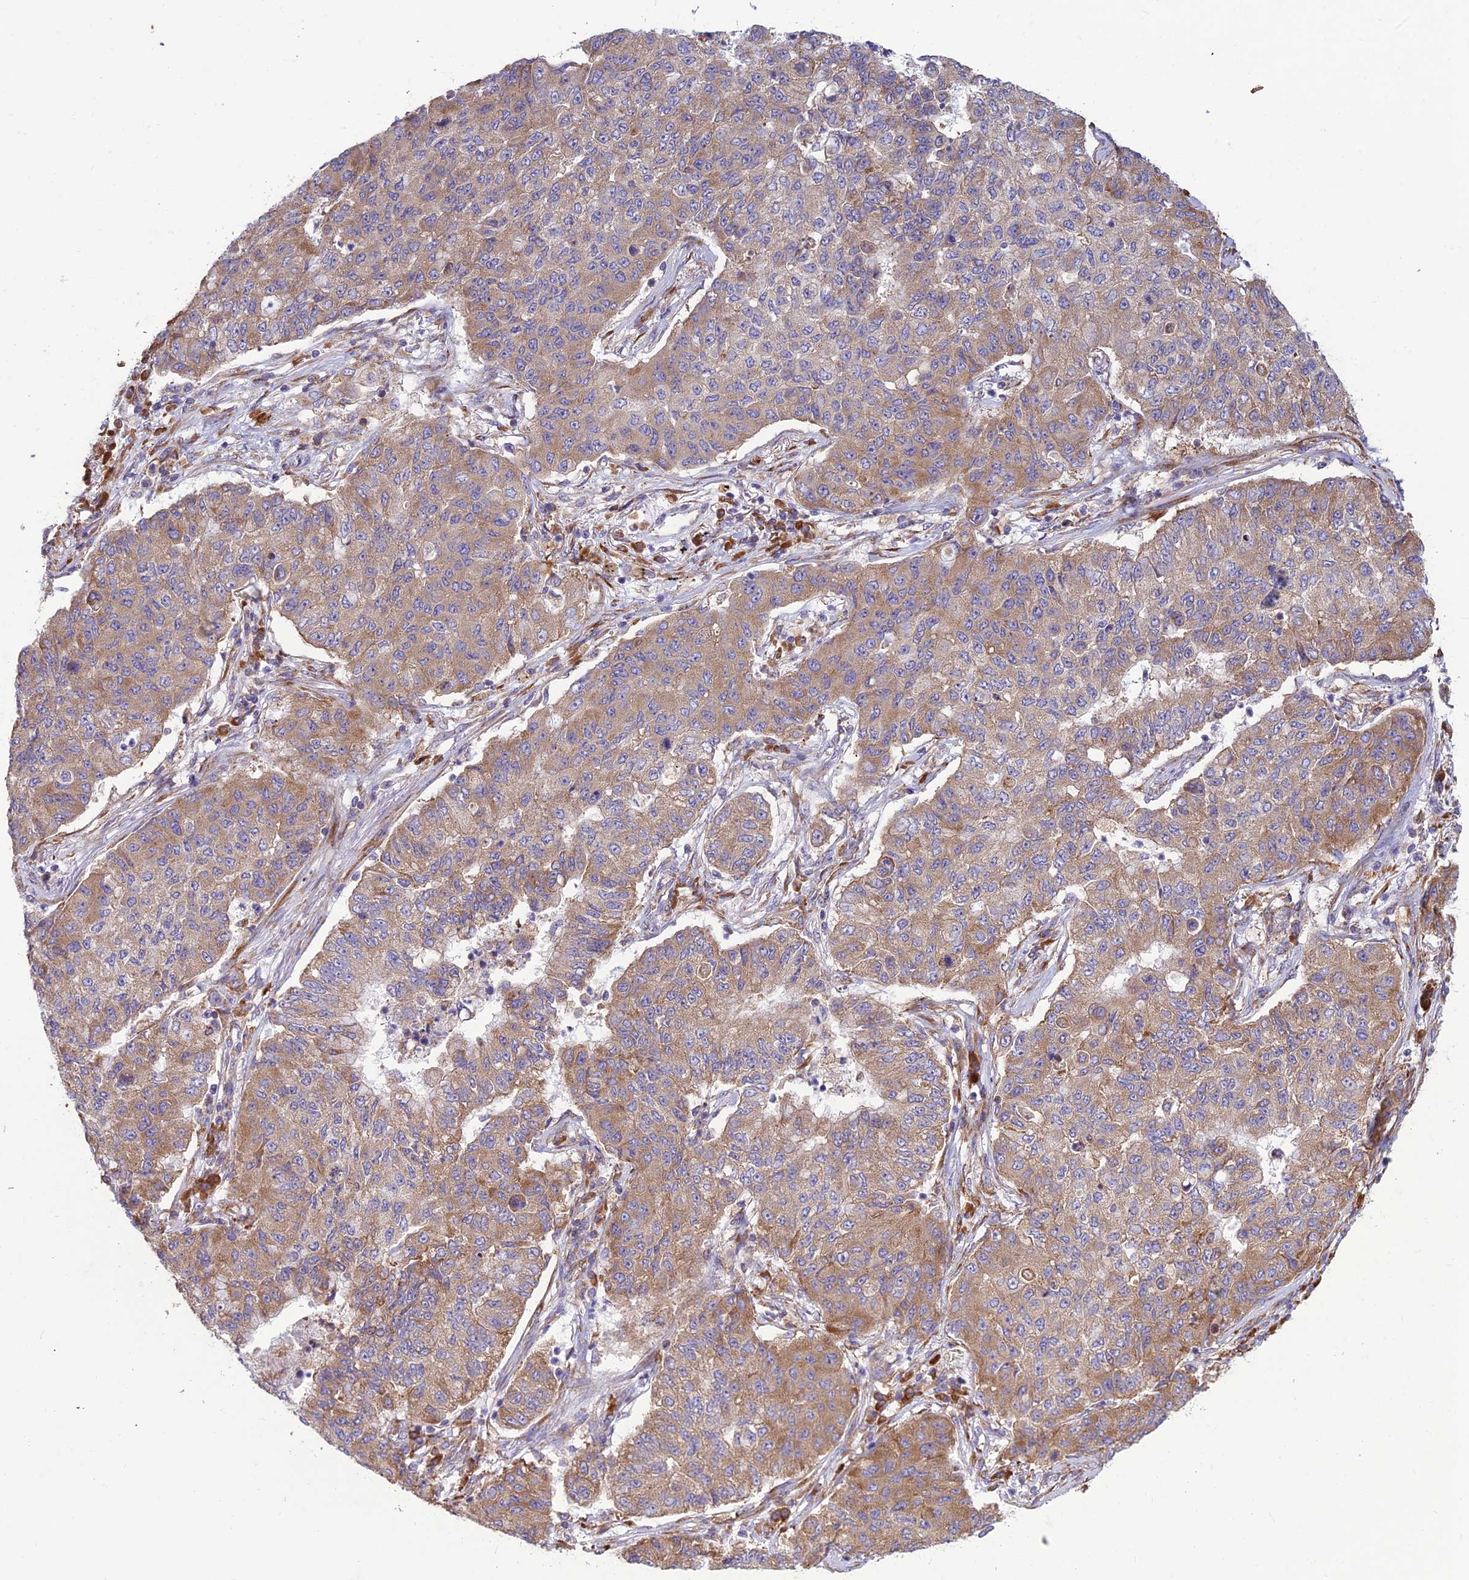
{"staining": {"intensity": "weak", "quantity": ">75%", "location": "cytoplasmic/membranous"}, "tissue": "lung cancer", "cell_type": "Tumor cells", "image_type": "cancer", "snomed": [{"axis": "morphology", "description": "Squamous cell carcinoma, NOS"}, {"axis": "topography", "description": "Lung"}], "caption": "A photomicrograph of human lung squamous cell carcinoma stained for a protein shows weak cytoplasmic/membranous brown staining in tumor cells.", "gene": "RPL17-C18orf32", "patient": {"sex": "male", "age": 74}}